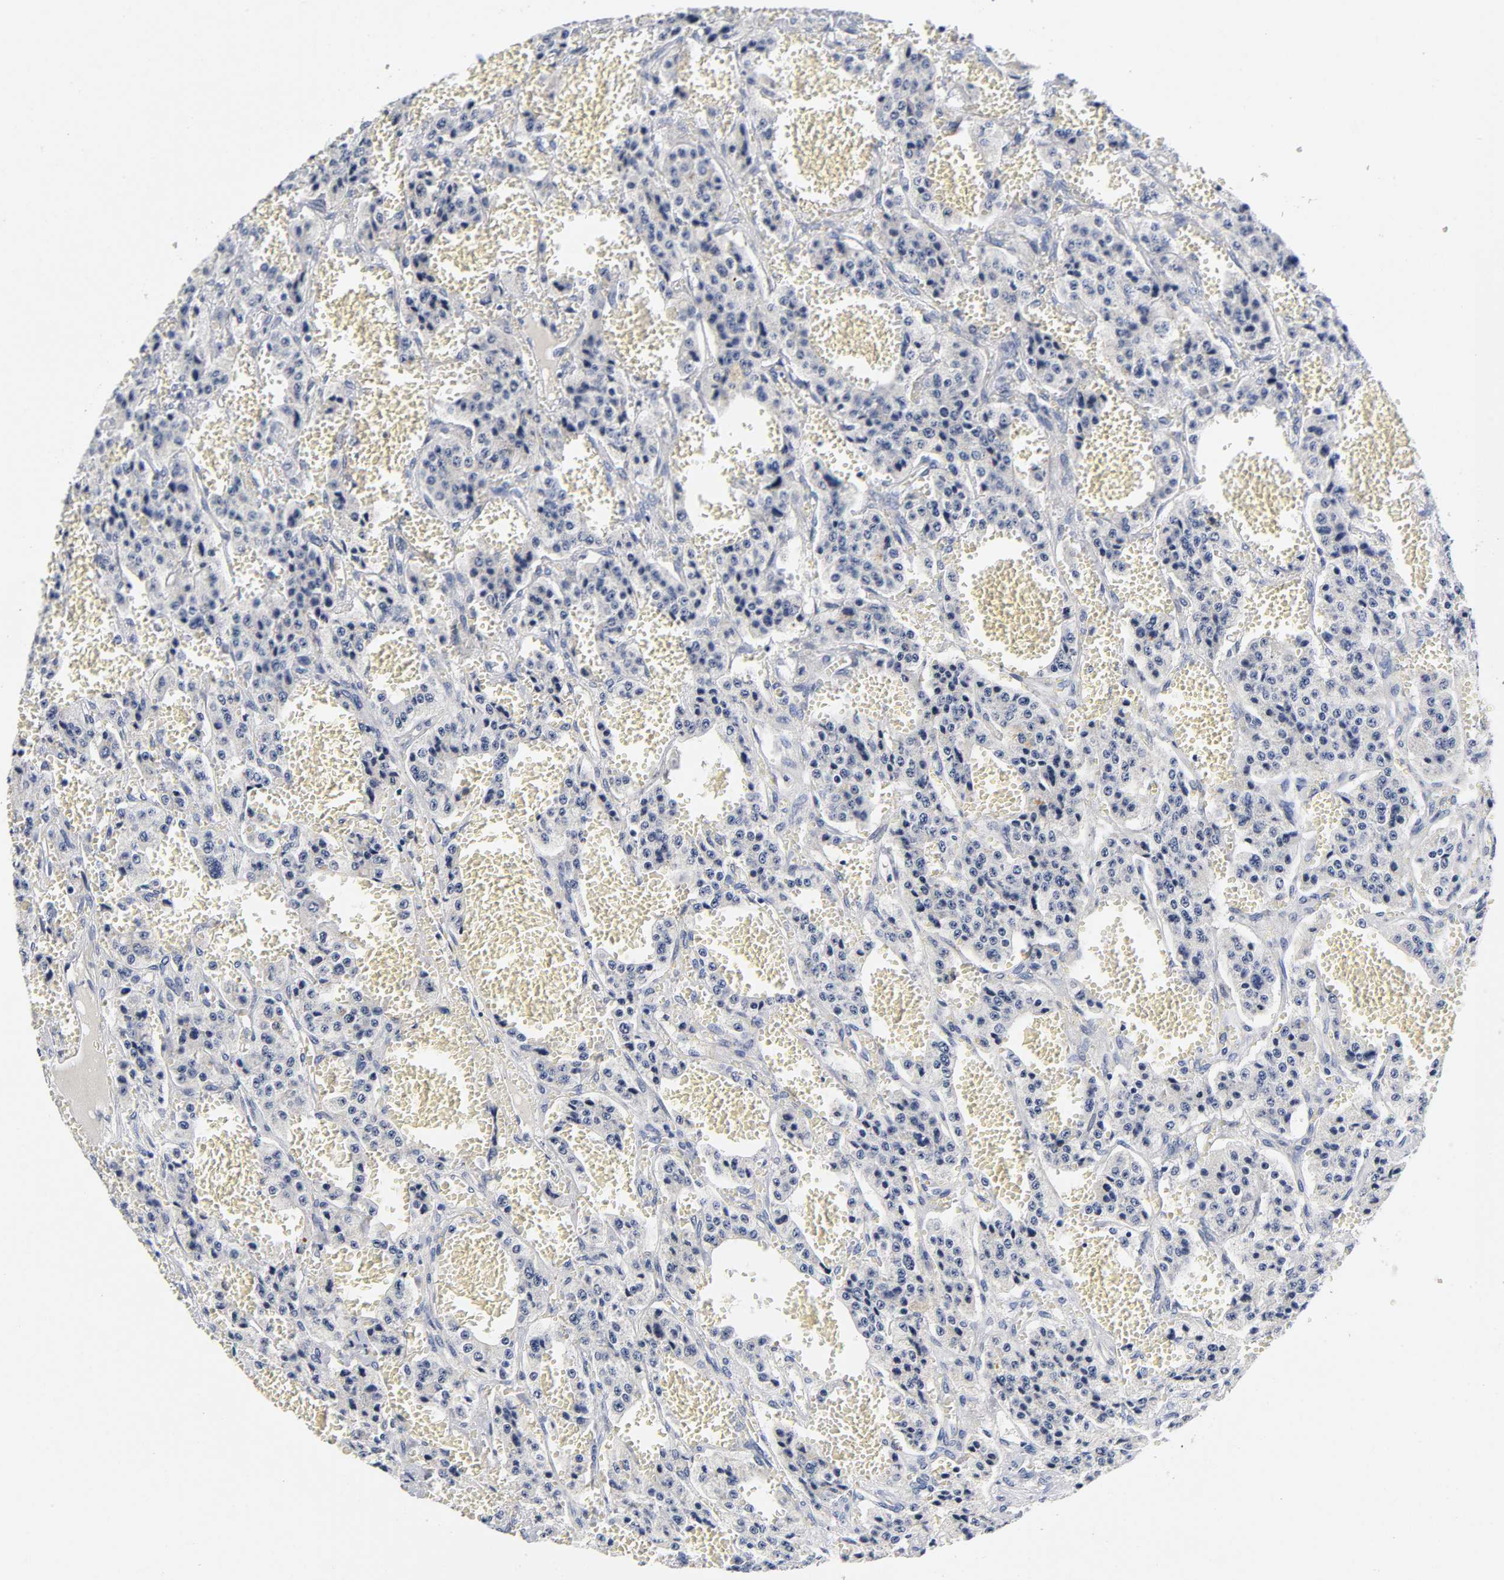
{"staining": {"intensity": "negative", "quantity": "none", "location": "none"}, "tissue": "carcinoid", "cell_type": "Tumor cells", "image_type": "cancer", "snomed": [{"axis": "morphology", "description": "Carcinoid, malignant, NOS"}, {"axis": "topography", "description": "Small intestine"}], "caption": "Tumor cells show no significant protein staining in carcinoid.", "gene": "TNC", "patient": {"sex": "male", "age": 52}}